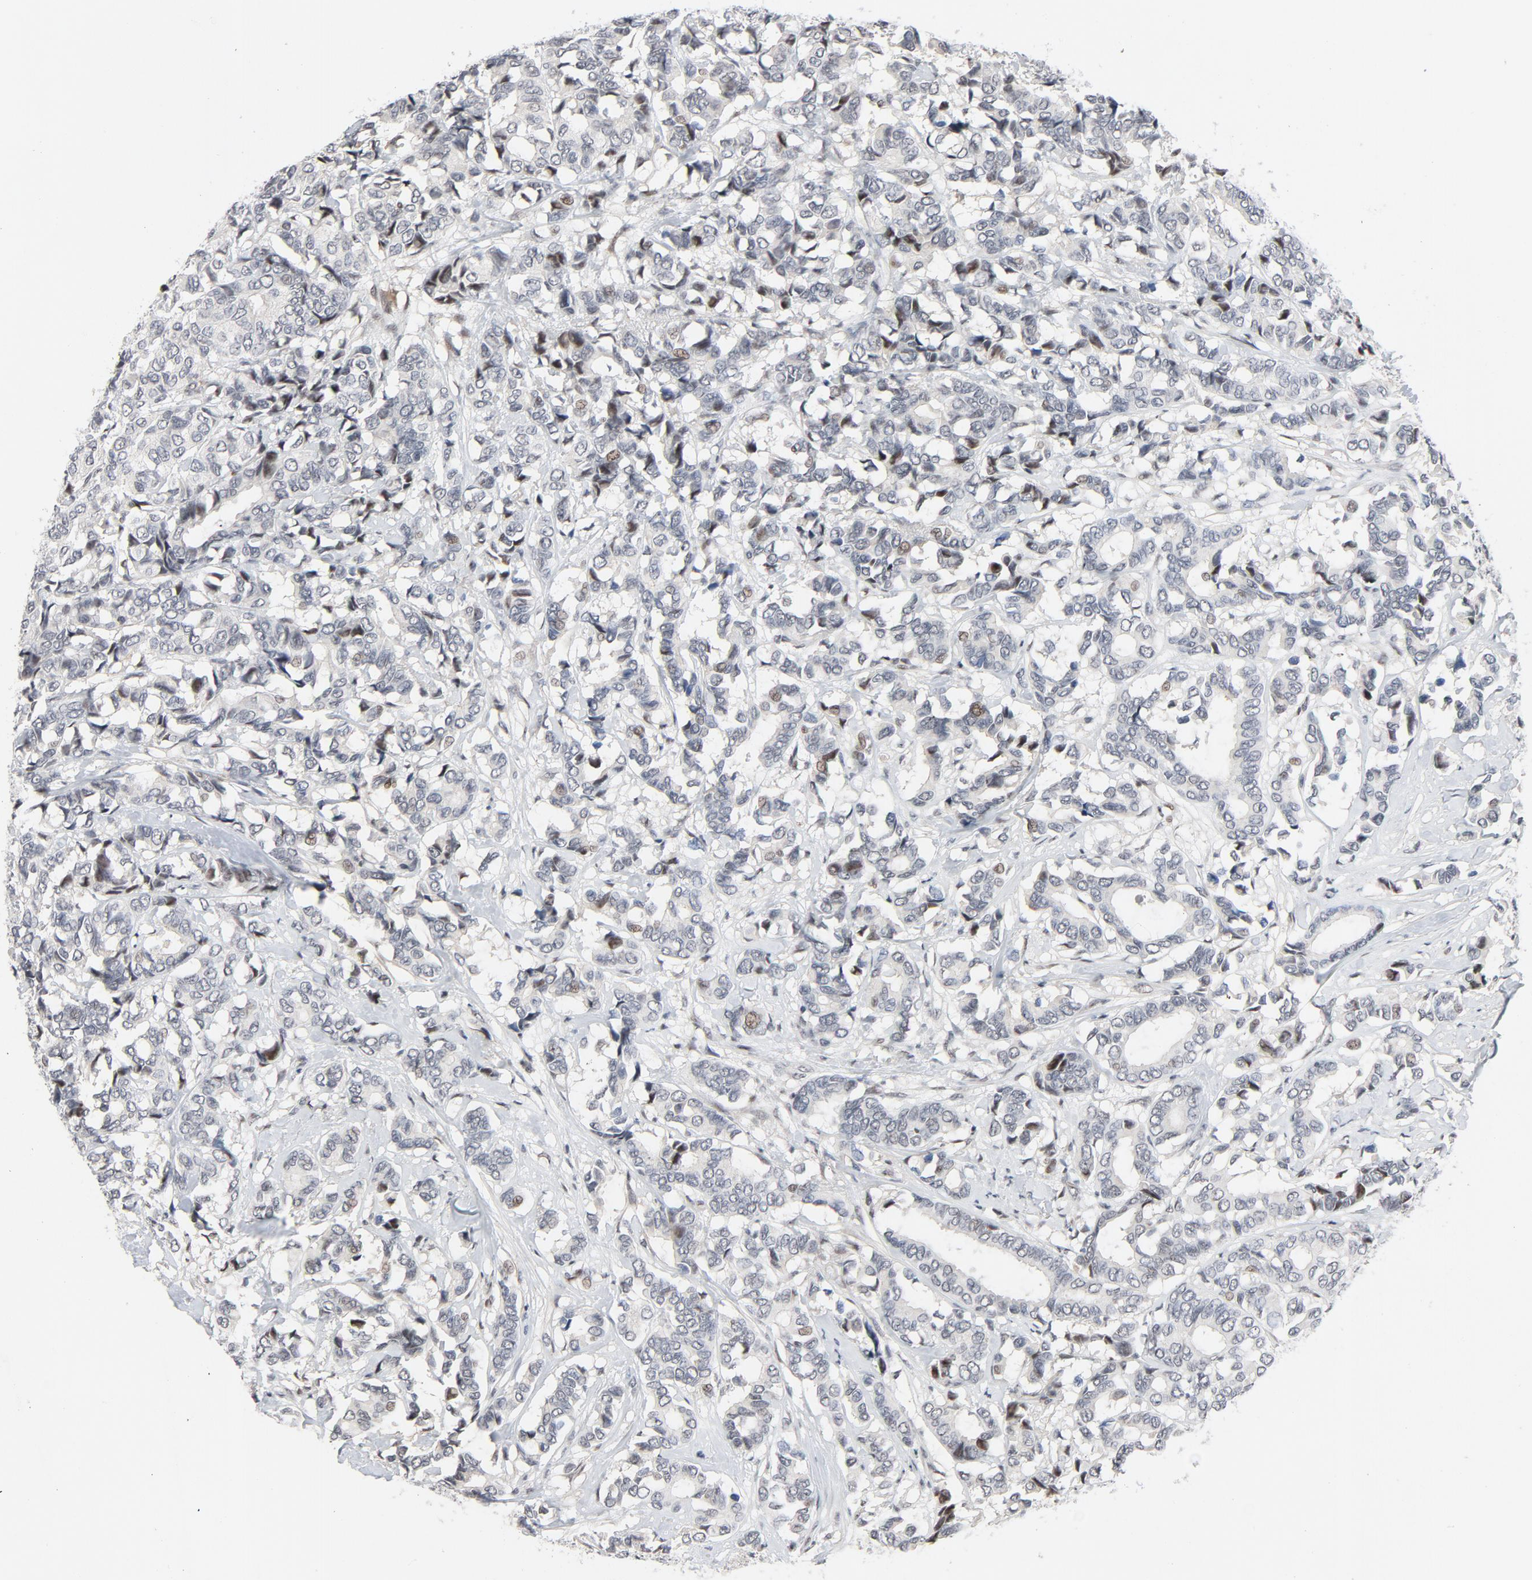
{"staining": {"intensity": "weak", "quantity": "<25%", "location": "nuclear"}, "tissue": "breast cancer", "cell_type": "Tumor cells", "image_type": "cancer", "snomed": [{"axis": "morphology", "description": "Duct carcinoma"}, {"axis": "topography", "description": "Breast"}], "caption": "Immunohistochemical staining of intraductal carcinoma (breast) reveals no significant expression in tumor cells.", "gene": "FSCB", "patient": {"sex": "female", "age": 87}}